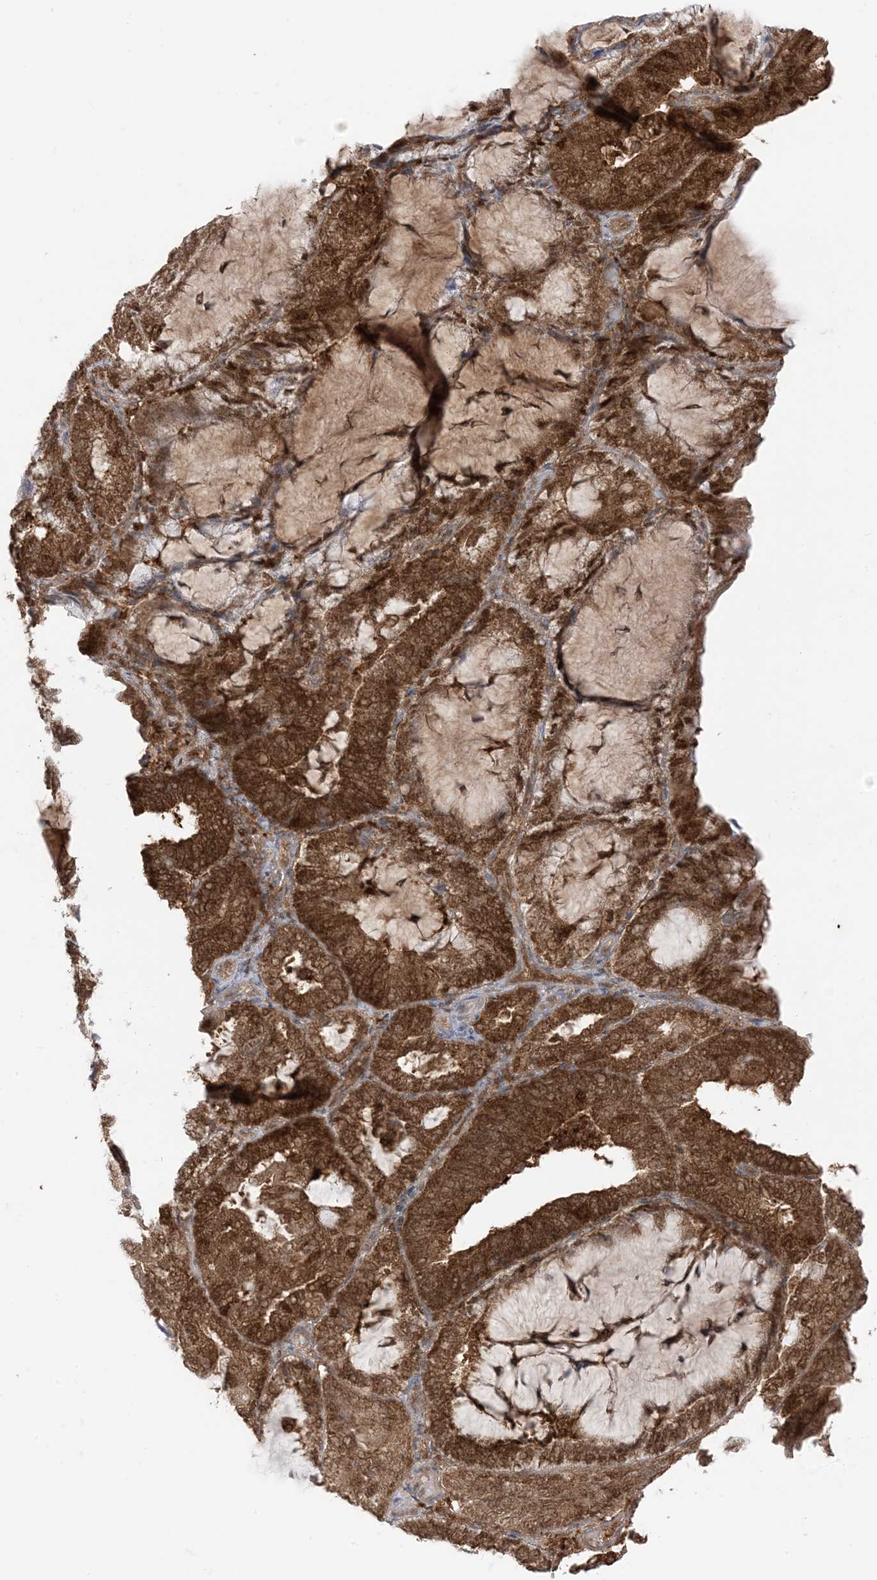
{"staining": {"intensity": "strong", "quantity": ">75%", "location": "cytoplasmic/membranous,nuclear"}, "tissue": "endometrial cancer", "cell_type": "Tumor cells", "image_type": "cancer", "snomed": [{"axis": "morphology", "description": "Adenocarcinoma, NOS"}, {"axis": "topography", "description": "Endometrium"}], "caption": "The histopathology image reveals immunohistochemical staining of endometrial cancer (adenocarcinoma). There is strong cytoplasmic/membranous and nuclear positivity is present in approximately >75% of tumor cells. The staining is performed using DAB (3,3'-diaminobenzidine) brown chromogen to label protein expression. The nuclei are counter-stained blue using hematoxylin.", "gene": "PTPA", "patient": {"sex": "female", "age": 81}}